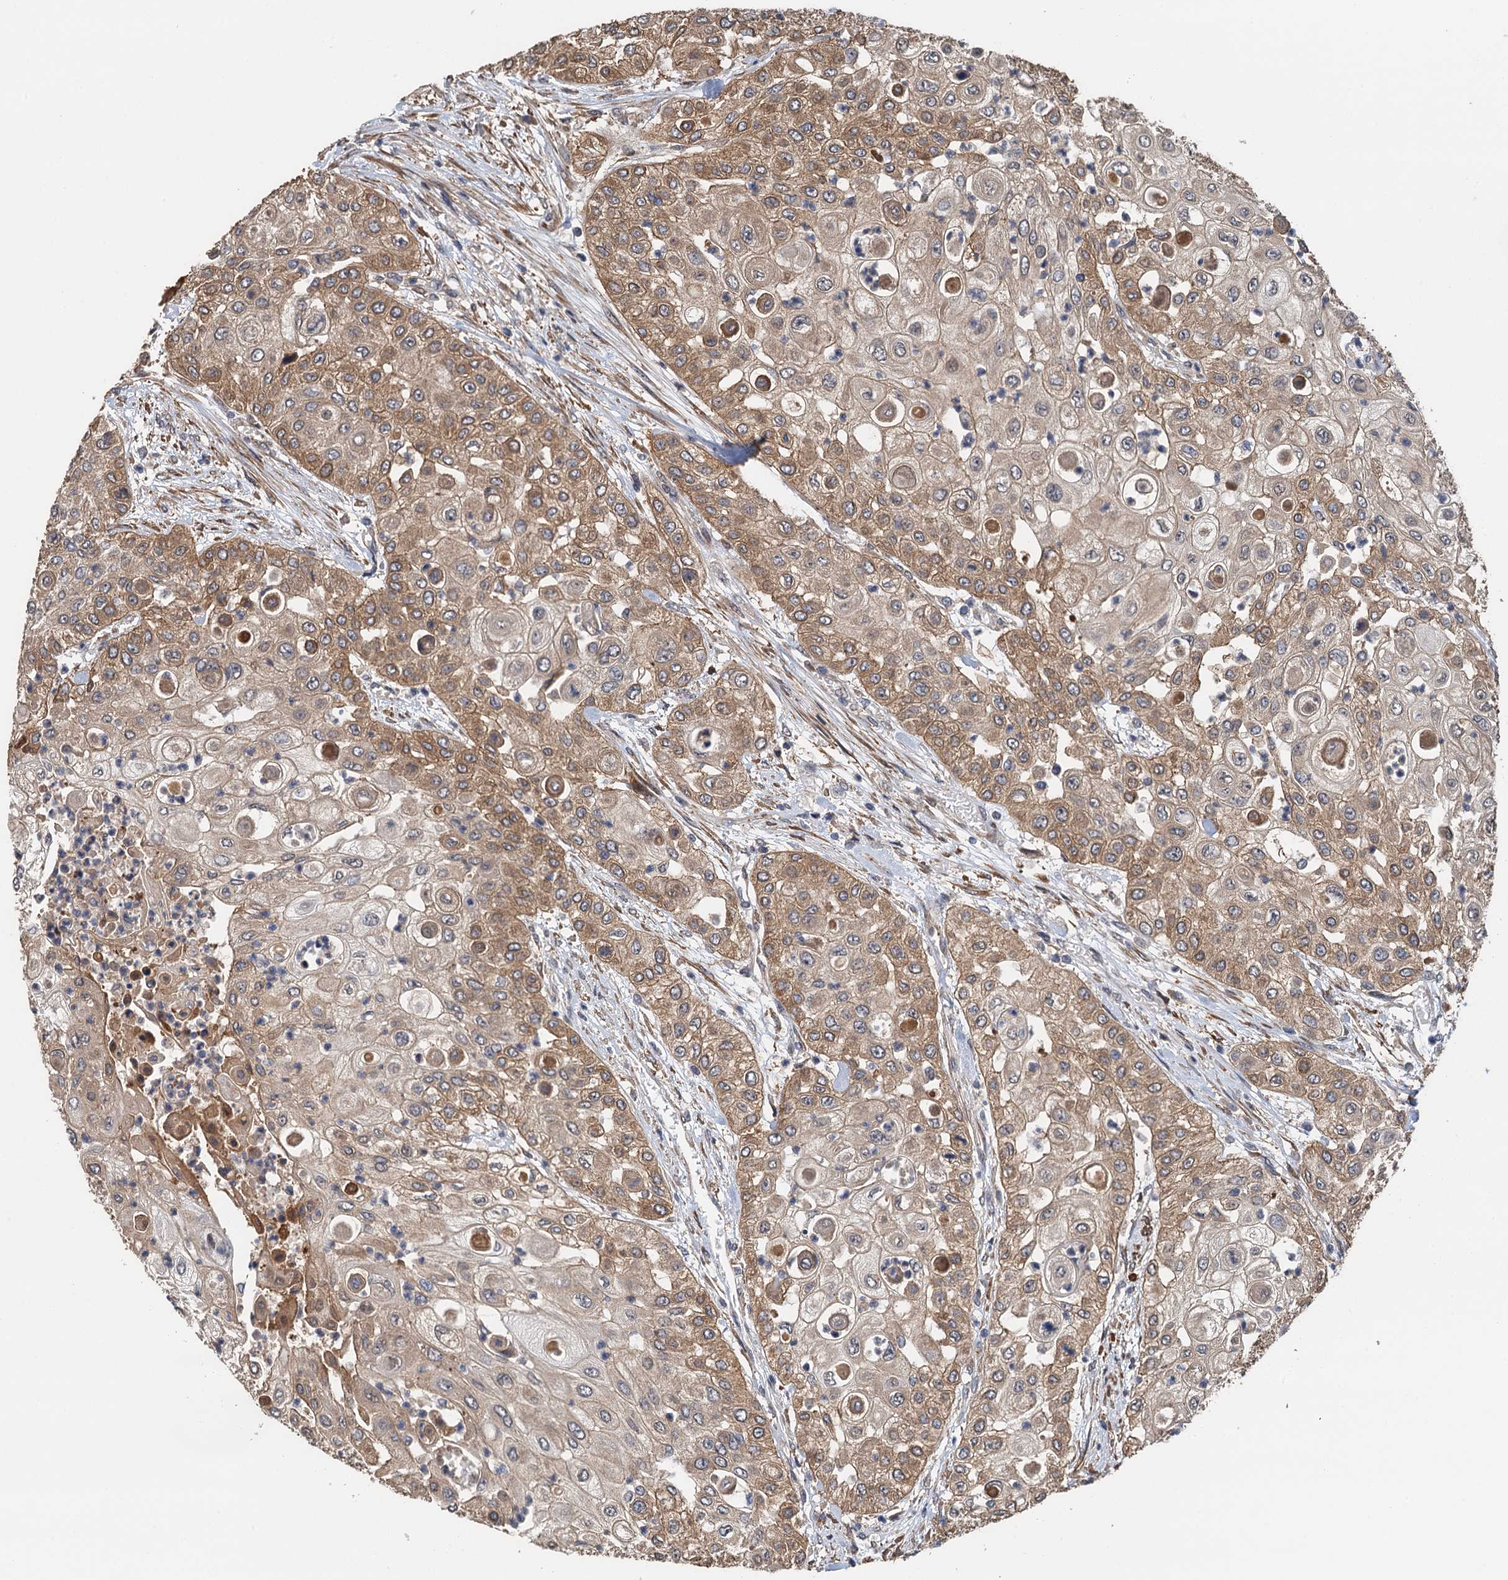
{"staining": {"intensity": "moderate", "quantity": ">75%", "location": "cytoplasmic/membranous"}, "tissue": "urothelial cancer", "cell_type": "Tumor cells", "image_type": "cancer", "snomed": [{"axis": "morphology", "description": "Urothelial carcinoma, High grade"}, {"axis": "topography", "description": "Urinary bladder"}], "caption": "Human urothelial cancer stained with a protein marker displays moderate staining in tumor cells.", "gene": "MEAK7", "patient": {"sex": "female", "age": 79}}